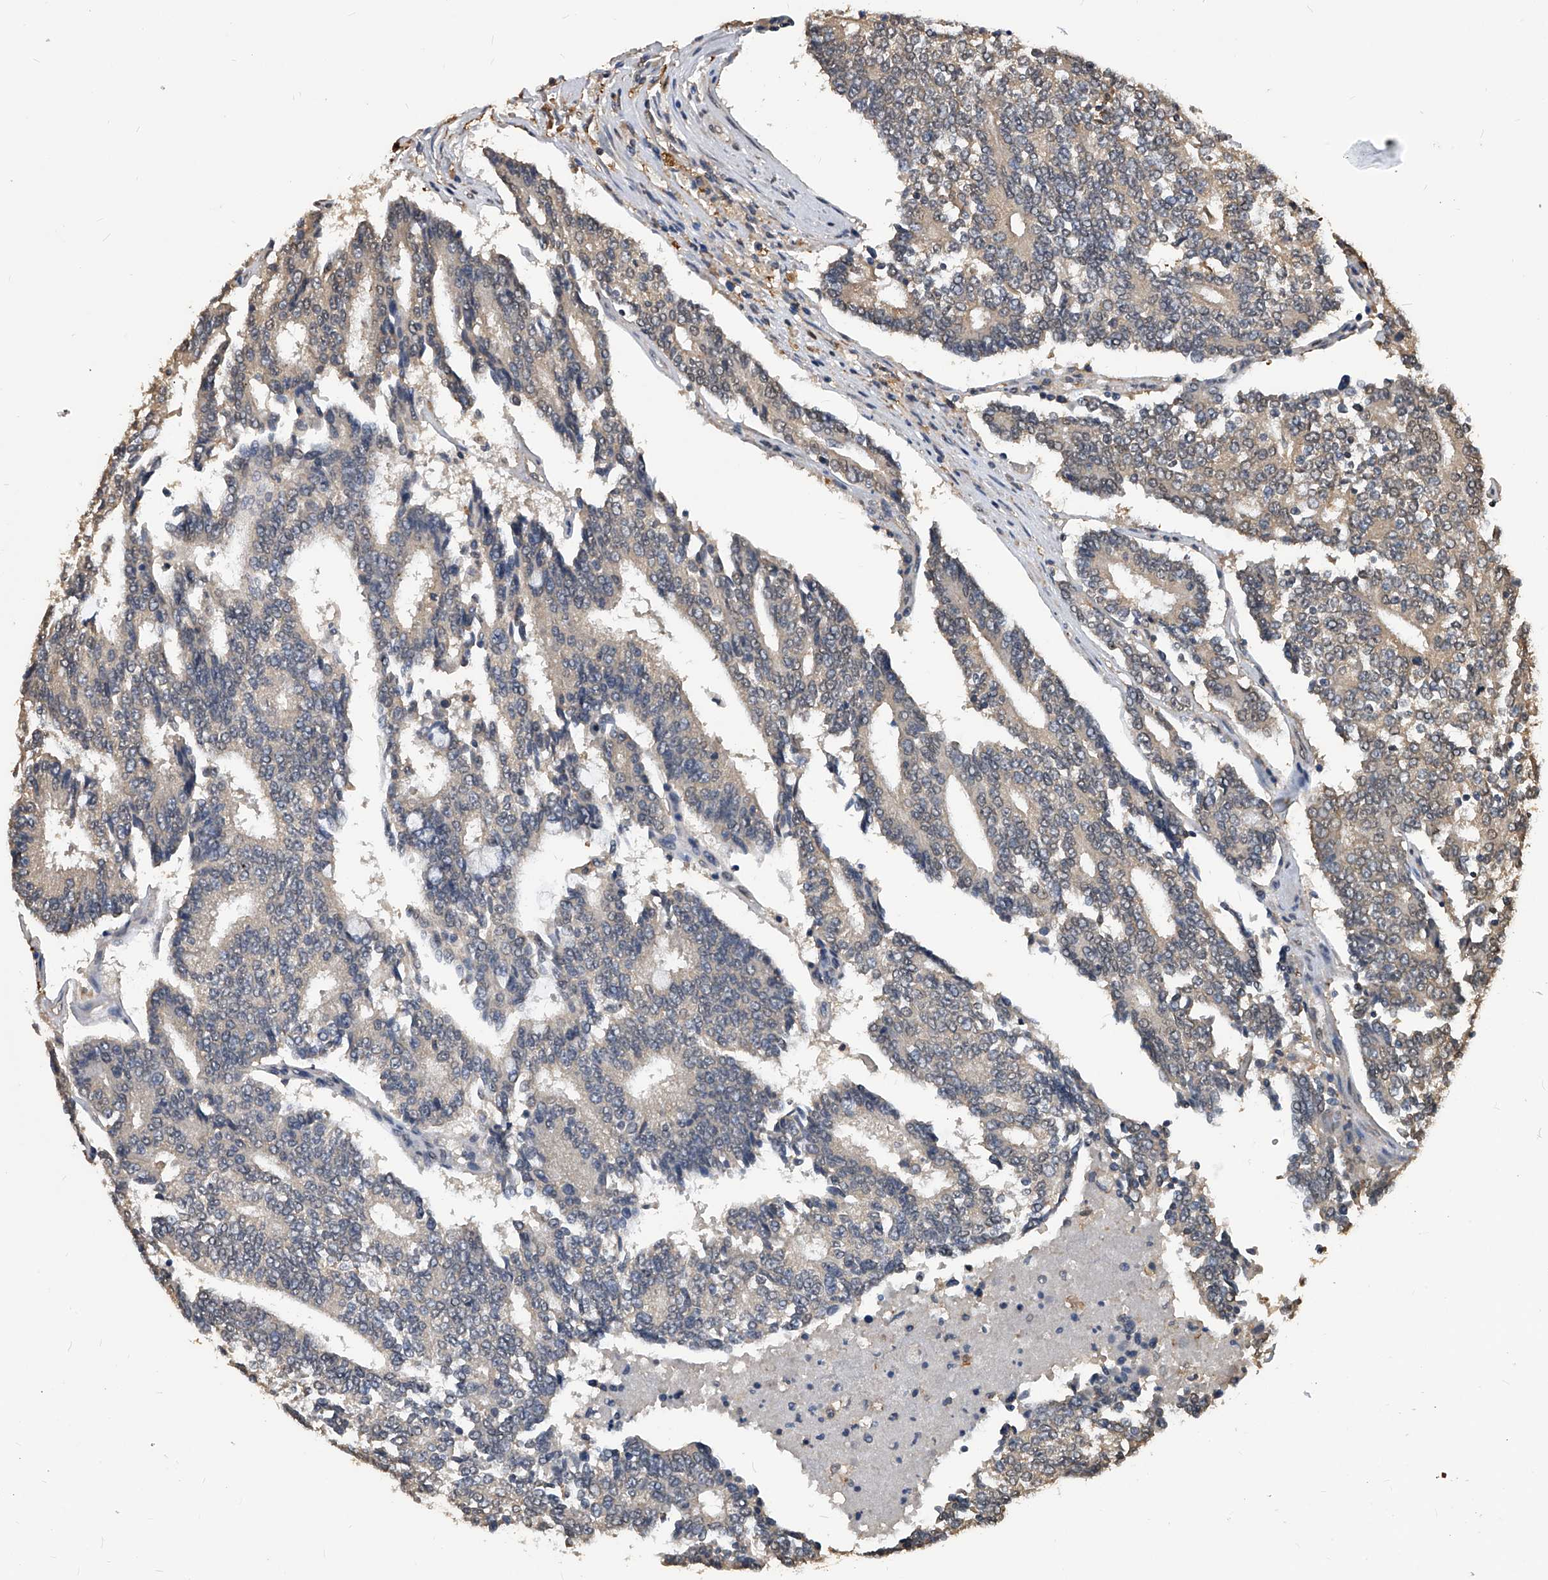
{"staining": {"intensity": "weak", "quantity": "<25%", "location": "cytoplasmic/membranous"}, "tissue": "prostate cancer", "cell_type": "Tumor cells", "image_type": "cancer", "snomed": [{"axis": "morphology", "description": "Normal tissue, NOS"}, {"axis": "morphology", "description": "Adenocarcinoma, High grade"}, {"axis": "topography", "description": "Prostate"}, {"axis": "topography", "description": "Seminal veicle"}], "caption": "Protein analysis of high-grade adenocarcinoma (prostate) demonstrates no significant staining in tumor cells.", "gene": "FBXL4", "patient": {"sex": "male", "age": 55}}